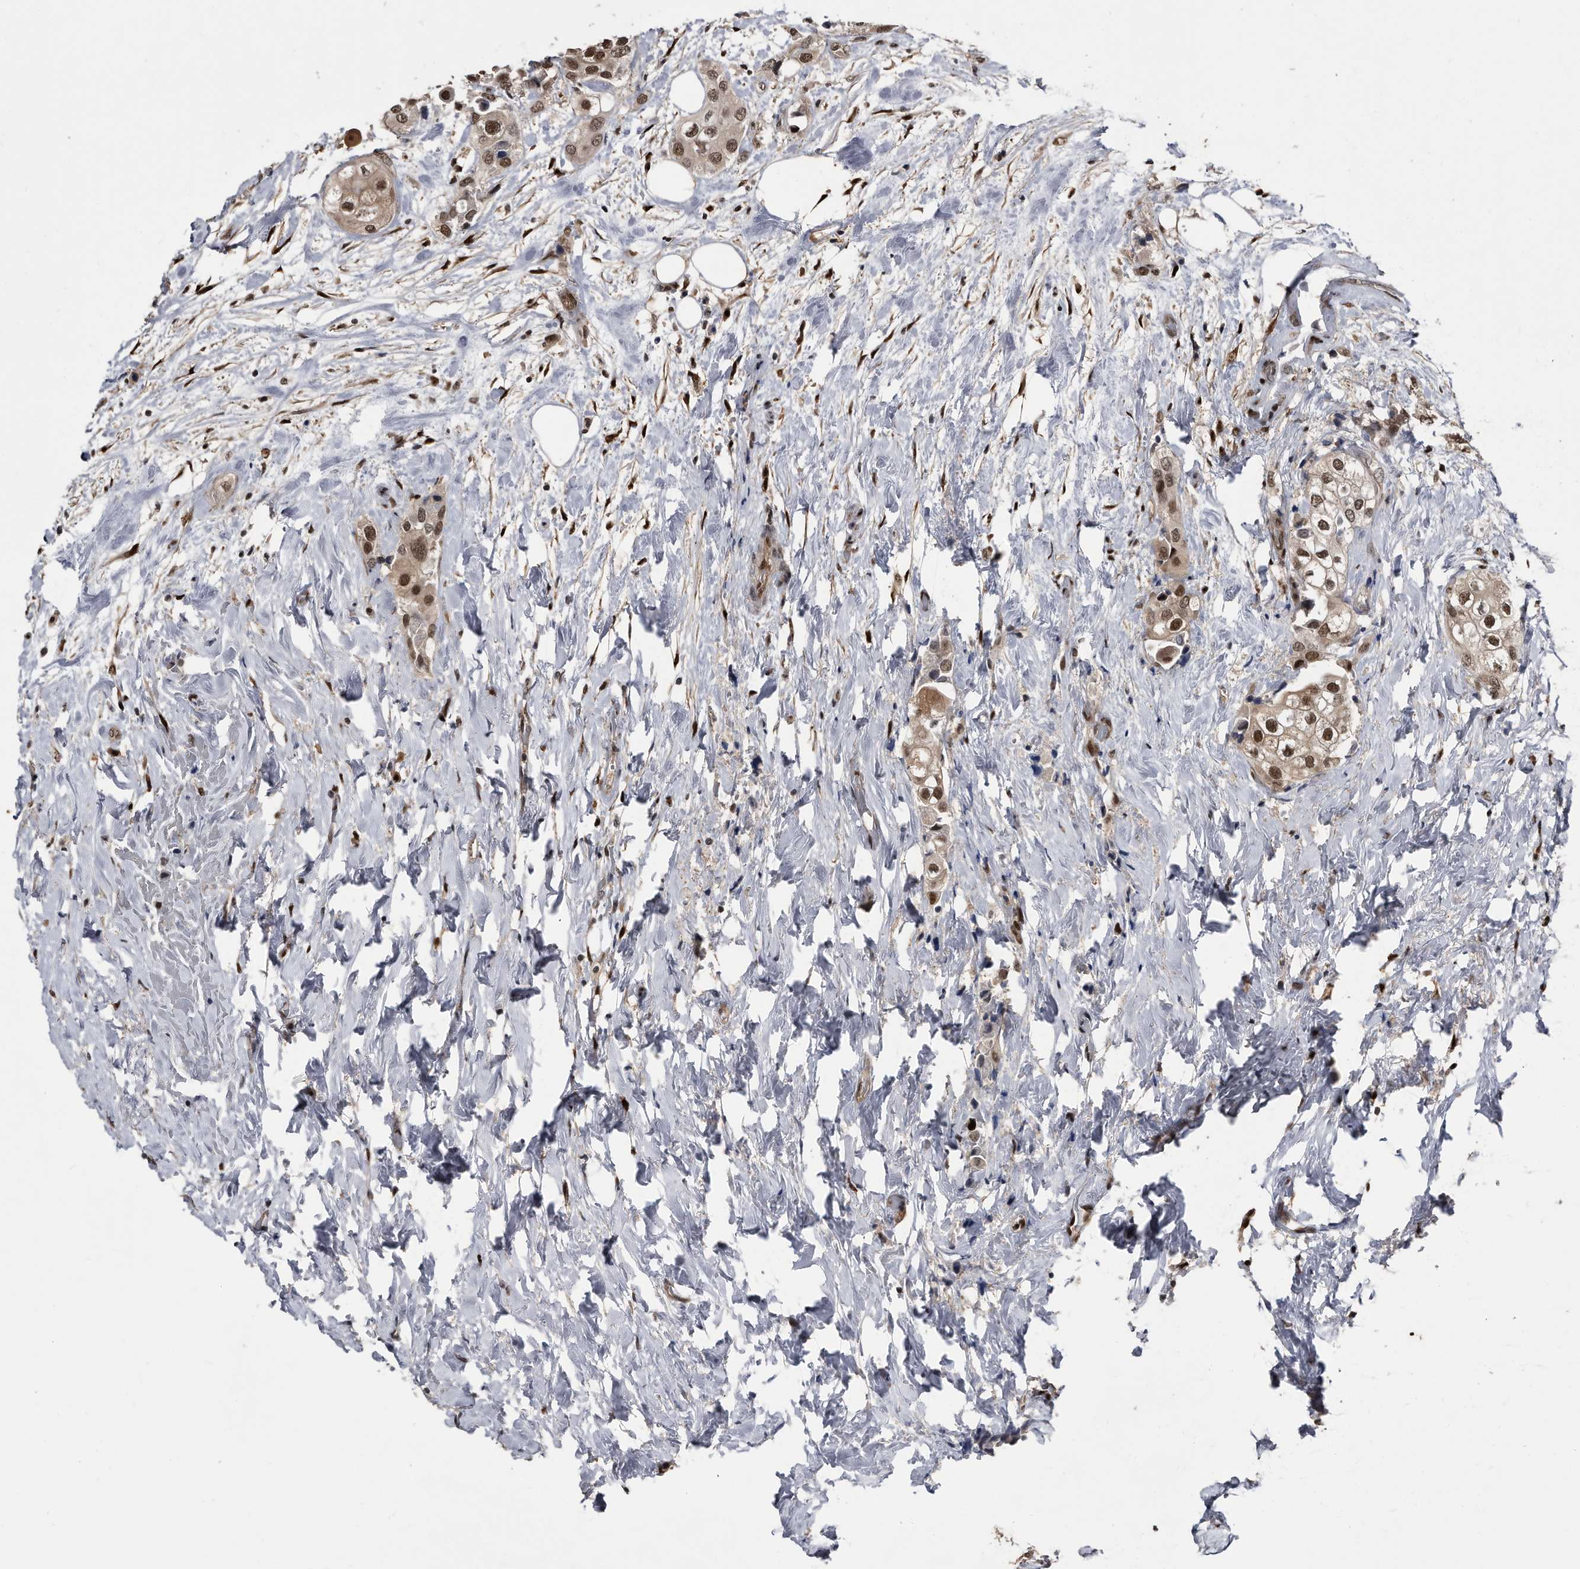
{"staining": {"intensity": "strong", "quantity": ">75%", "location": "cytoplasmic/membranous,nuclear"}, "tissue": "urothelial cancer", "cell_type": "Tumor cells", "image_type": "cancer", "snomed": [{"axis": "morphology", "description": "Urothelial carcinoma, High grade"}, {"axis": "topography", "description": "Urinary bladder"}], "caption": "Protein expression analysis of human urothelial carcinoma (high-grade) reveals strong cytoplasmic/membranous and nuclear expression in about >75% of tumor cells.", "gene": "RAD23B", "patient": {"sex": "male", "age": 64}}